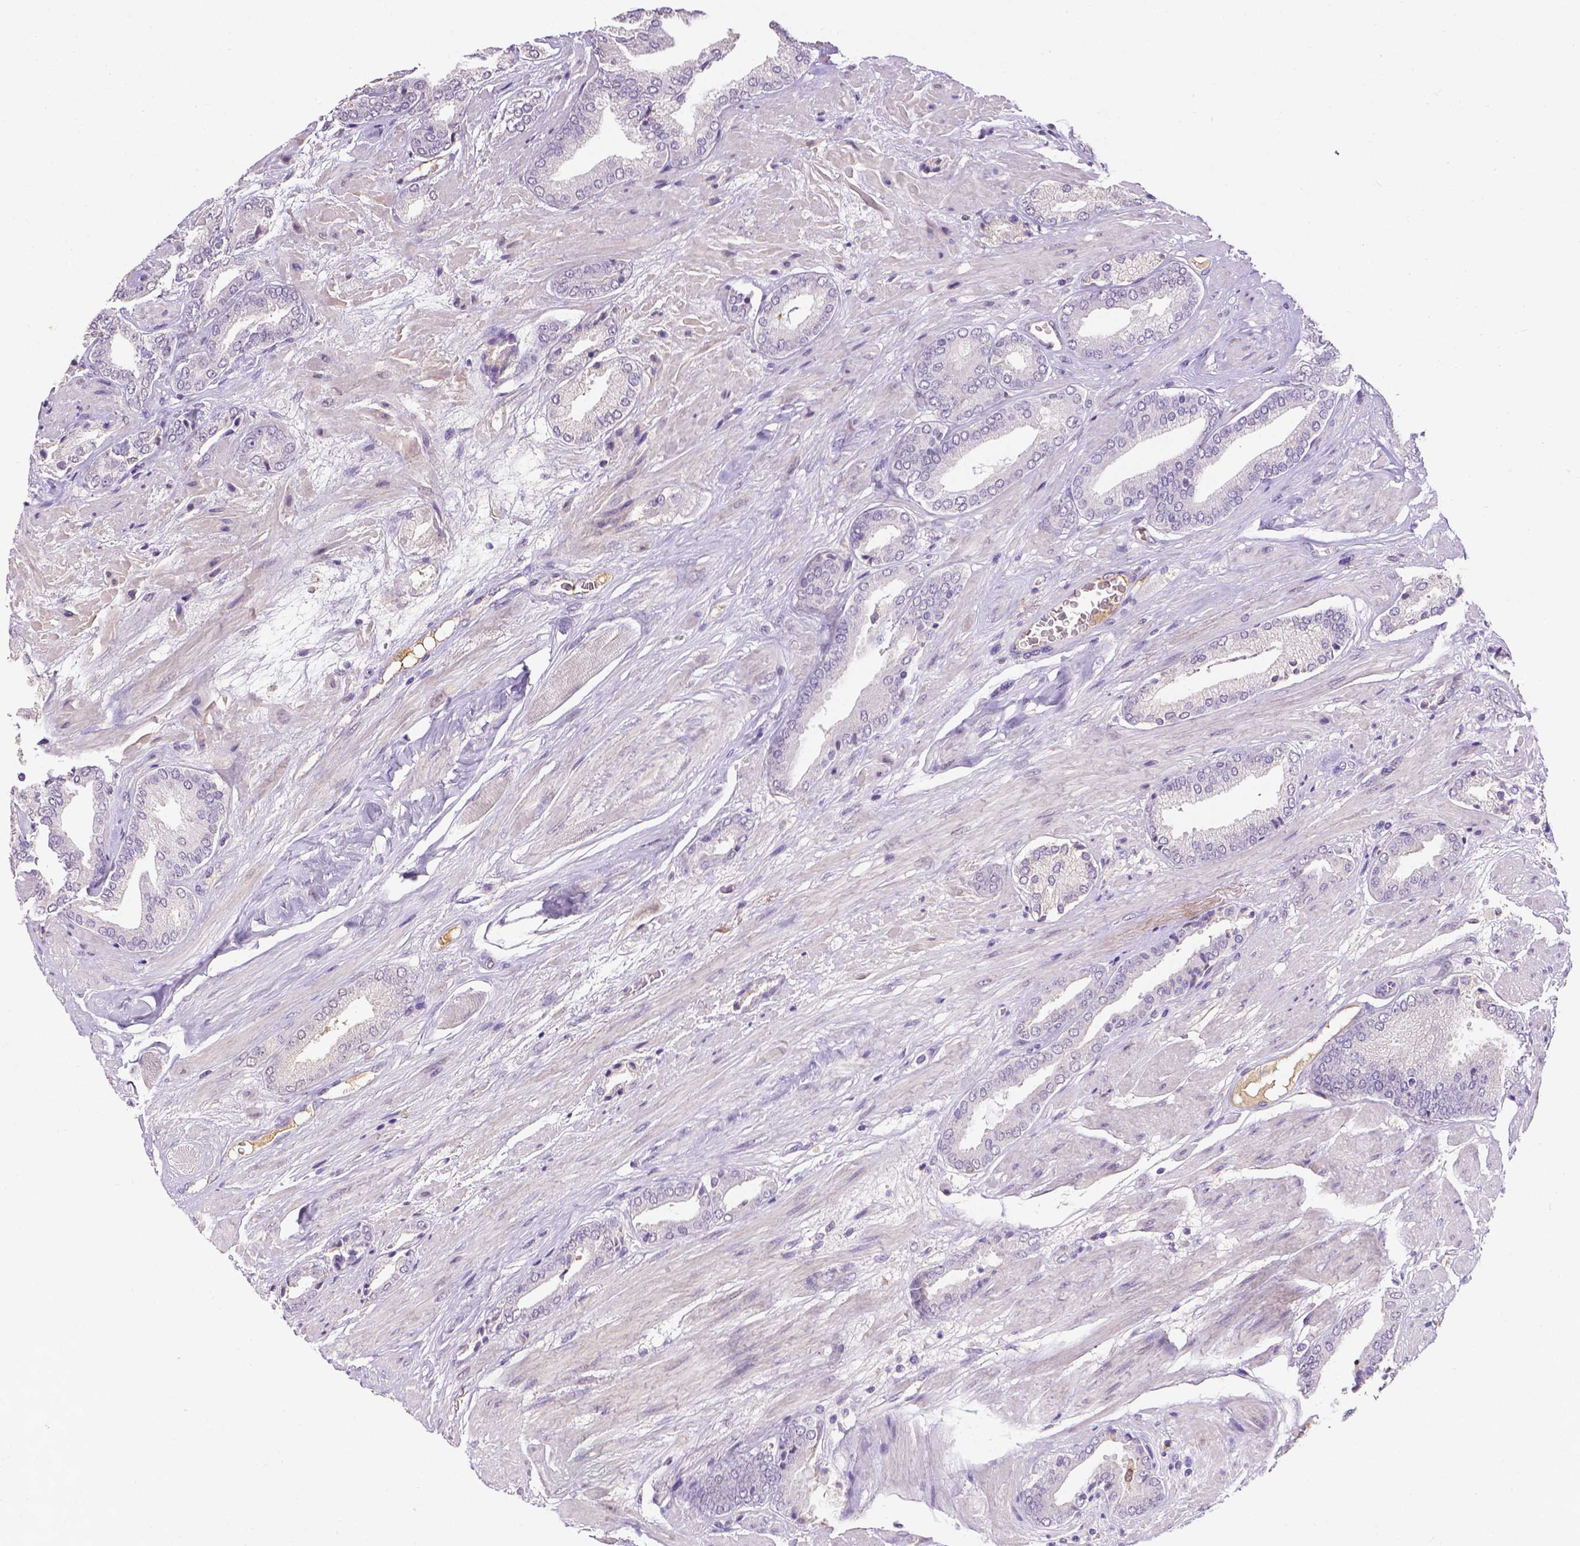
{"staining": {"intensity": "negative", "quantity": "none", "location": "none"}, "tissue": "prostate cancer", "cell_type": "Tumor cells", "image_type": "cancer", "snomed": [{"axis": "morphology", "description": "Adenocarcinoma, High grade"}, {"axis": "topography", "description": "Prostate"}], "caption": "There is no significant expression in tumor cells of high-grade adenocarcinoma (prostate). (DAB immunohistochemistry (IHC), high magnification).", "gene": "APOE", "patient": {"sex": "male", "age": 56}}